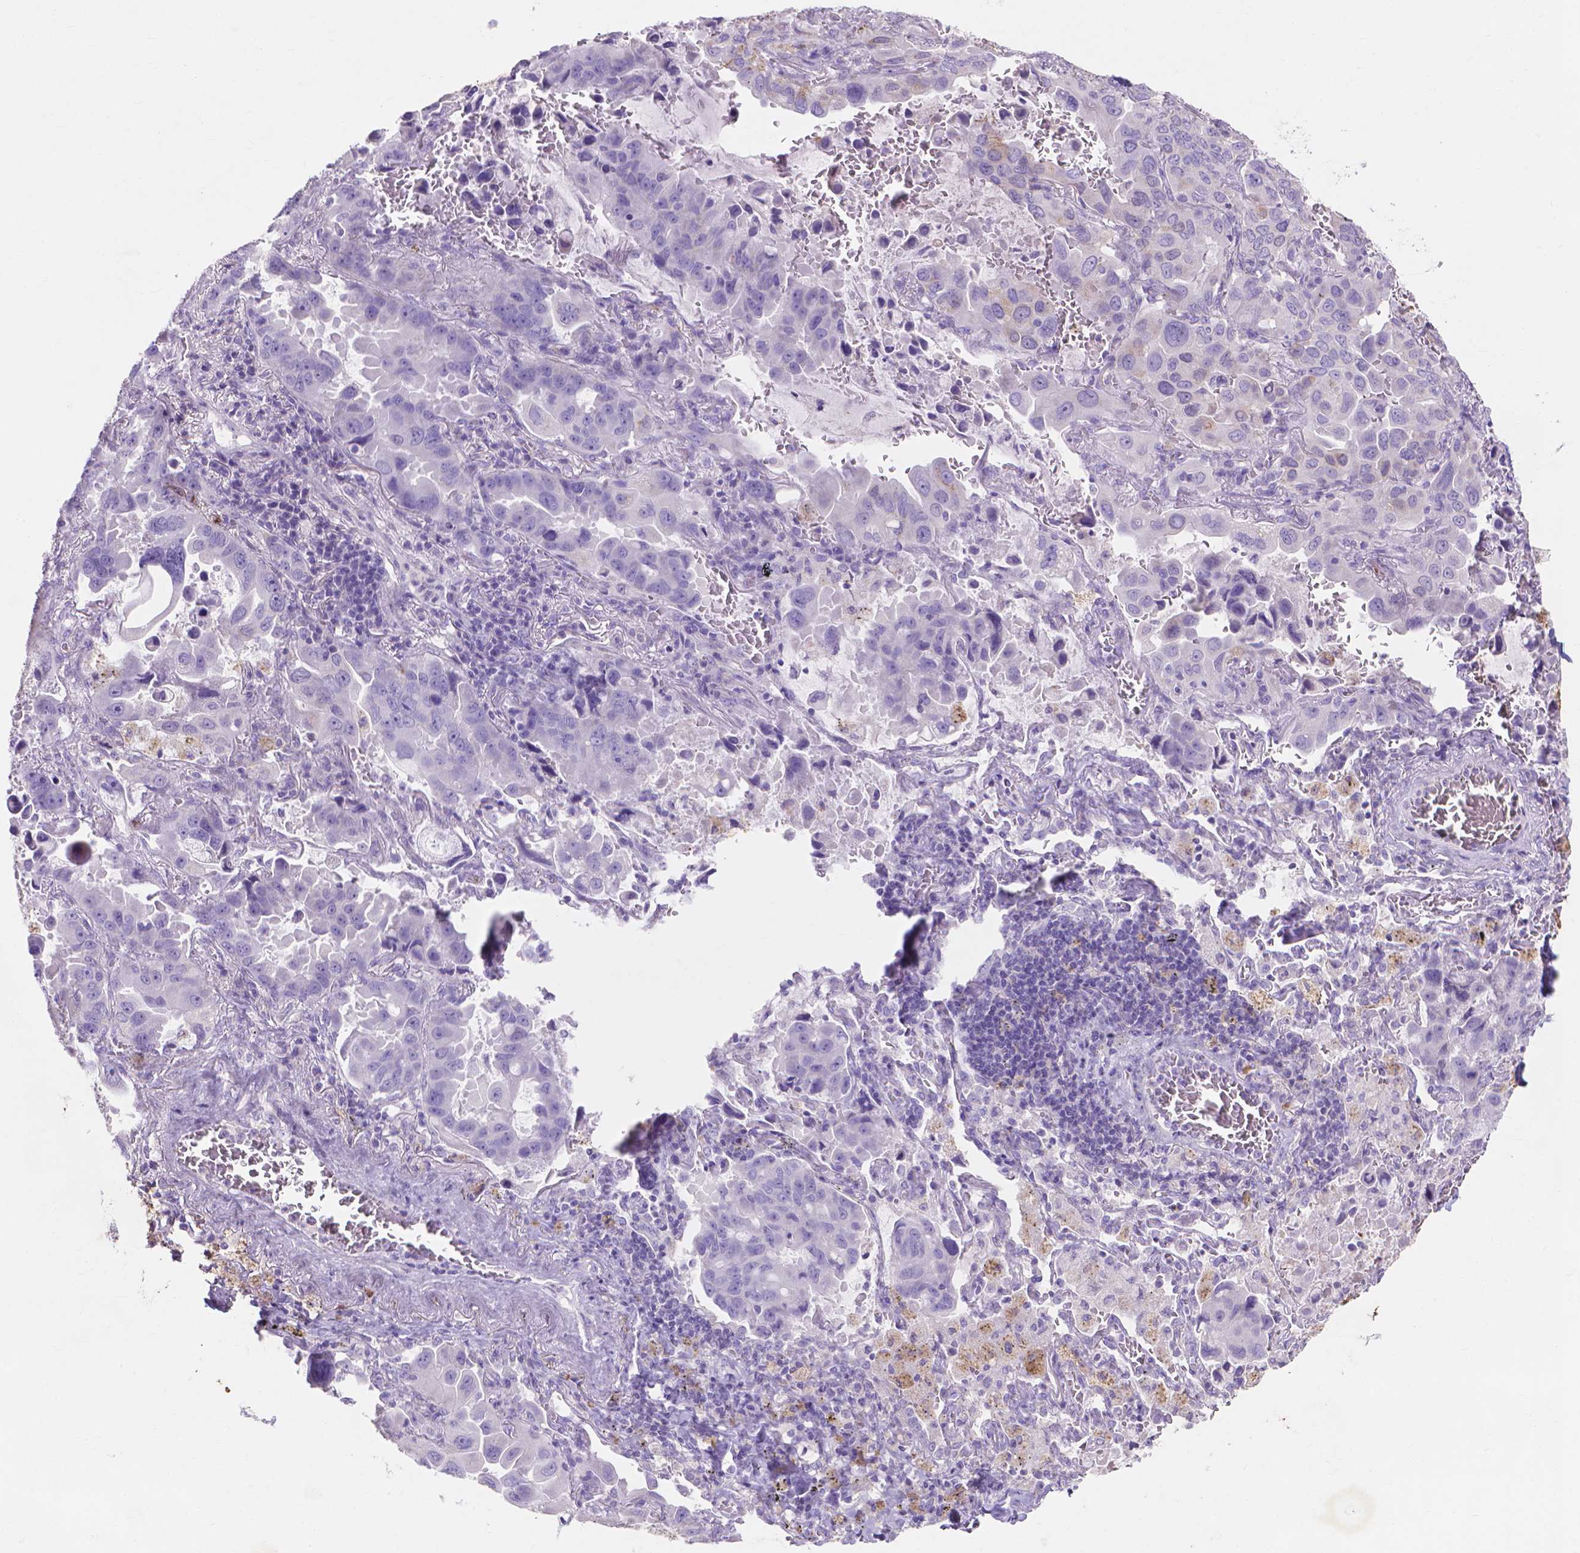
{"staining": {"intensity": "negative", "quantity": "none", "location": "none"}, "tissue": "lung cancer", "cell_type": "Tumor cells", "image_type": "cancer", "snomed": [{"axis": "morphology", "description": "Adenocarcinoma, NOS"}, {"axis": "topography", "description": "Lung"}], "caption": "IHC histopathology image of neoplastic tissue: lung cancer stained with DAB (3,3'-diaminobenzidine) shows no significant protein positivity in tumor cells. (DAB (3,3'-diaminobenzidine) immunohistochemistry (IHC) with hematoxylin counter stain).", "gene": "MMP11", "patient": {"sex": "male", "age": 64}}